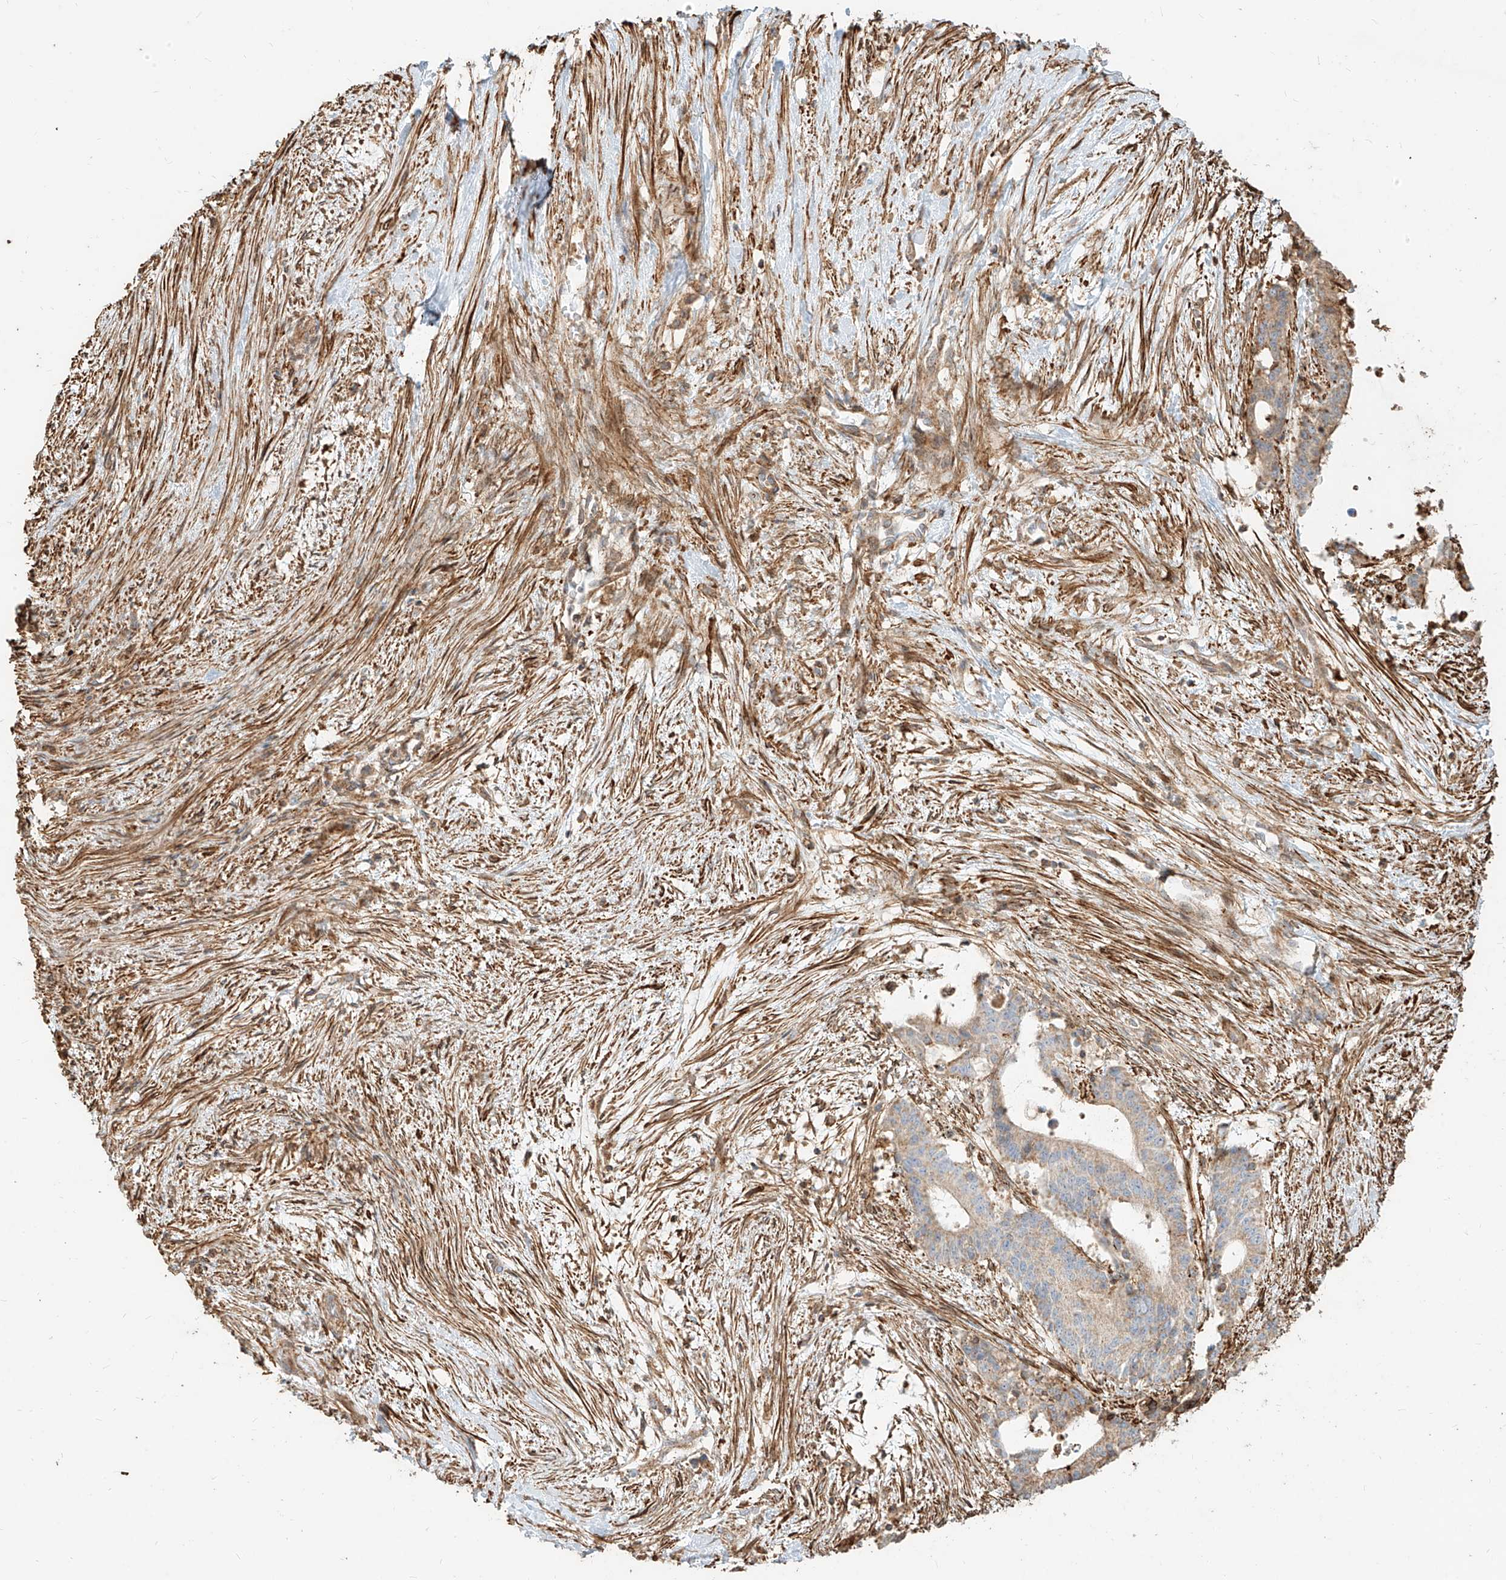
{"staining": {"intensity": "weak", "quantity": ">75%", "location": "cytoplasmic/membranous"}, "tissue": "liver cancer", "cell_type": "Tumor cells", "image_type": "cancer", "snomed": [{"axis": "morphology", "description": "Normal tissue, NOS"}, {"axis": "morphology", "description": "Cholangiocarcinoma"}, {"axis": "topography", "description": "Liver"}, {"axis": "topography", "description": "Peripheral nerve tissue"}], "caption": "Liver cancer (cholangiocarcinoma) tissue reveals weak cytoplasmic/membranous expression in approximately >75% of tumor cells, visualized by immunohistochemistry.", "gene": "MTX2", "patient": {"sex": "female", "age": 73}}